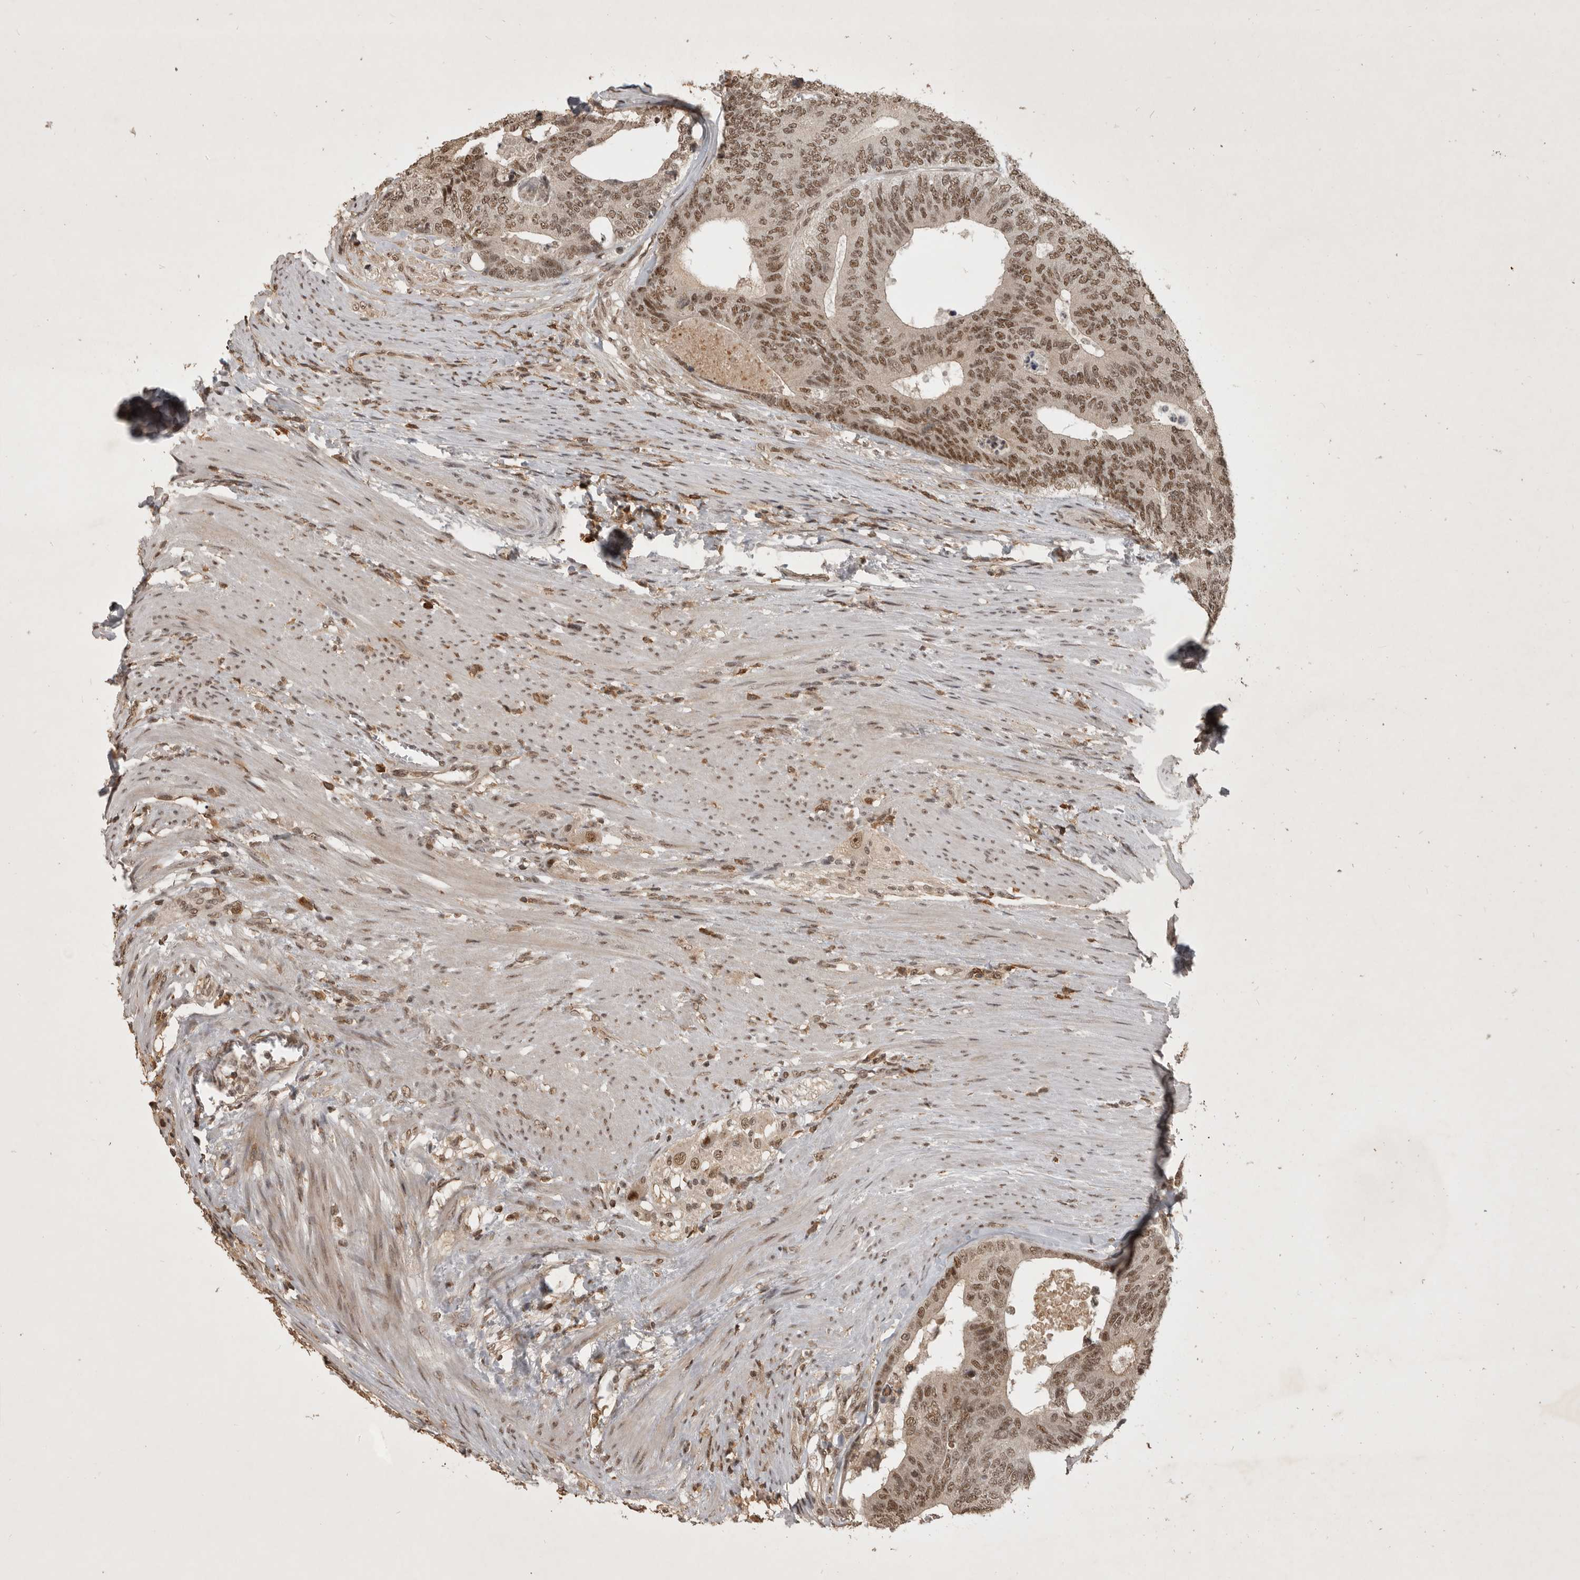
{"staining": {"intensity": "moderate", "quantity": ">75%", "location": "nuclear"}, "tissue": "colorectal cancer", "cell_type": "Tumor cells", "image_type": "cancer", "snomed": [{"axis": "morphology", "description": "Adenocarcinoma, NOS"}, {"axis": "topography", "description": "Colon"}], "caption": "About >75% of tumor cells in human colorectal cancer show moderate nuclear protein expression as visualized by brown immunohistochemical staining.", "gene": "CBLL1", "patient": {"sex": "female", "age": 67}}